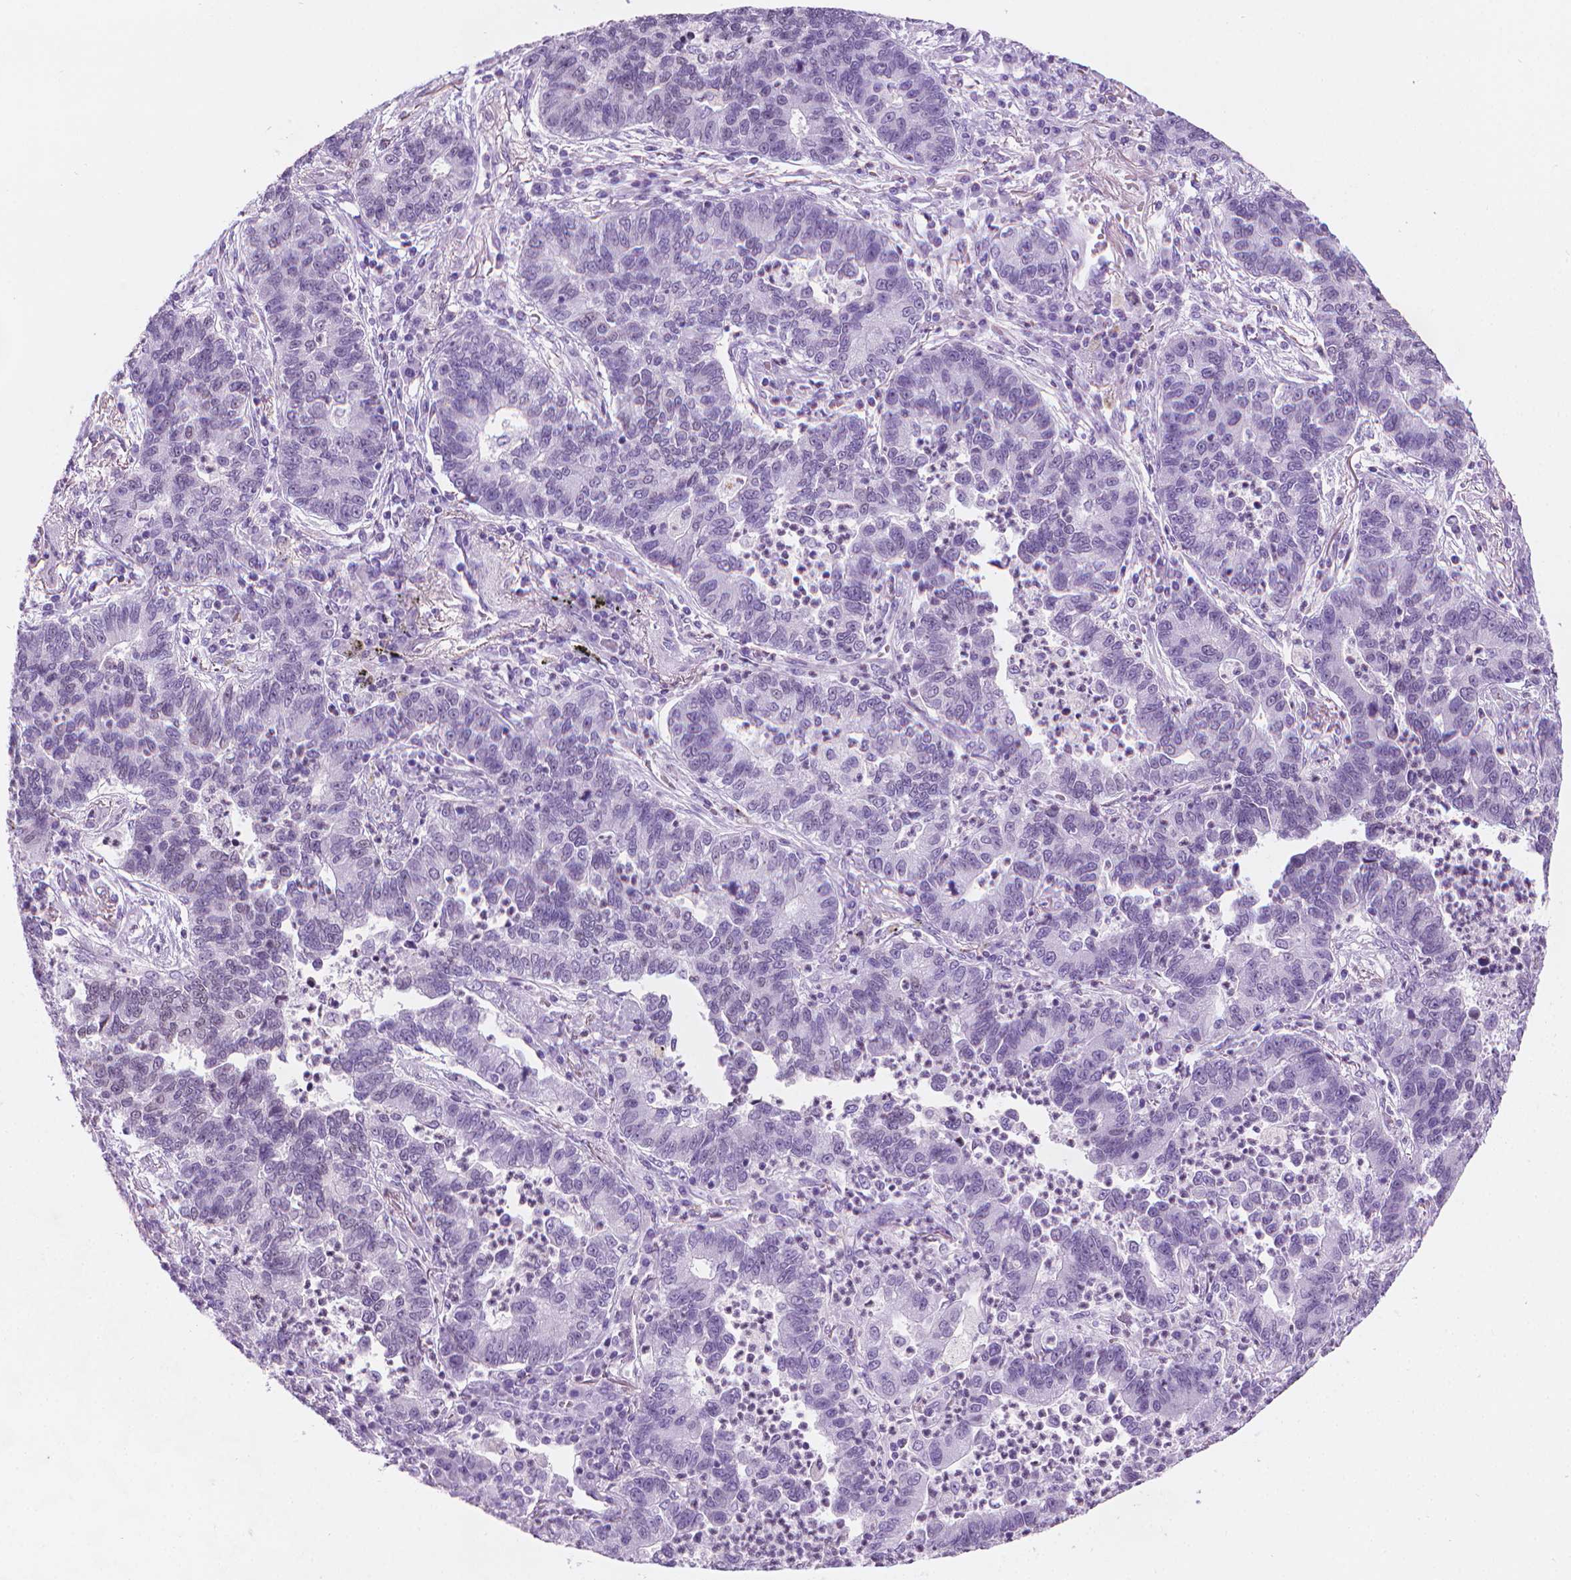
{"staining": {"intensity": "negative", "quantity": "none", "location": "none"}, "tissue": "lung cancer", "cell_type": "Tumor cells", "image_type": "cancer", "snomed": [{"axis": "morphology", "description": "Adenocarcinoma, NOS"}, {"axis": "topography", "description": "Lung"}], "caption": "Photomicrograph shows no significant protein staining in tumor cells of lung cancer. The staining is performed using DAB (3,3'-diaminobenzidine) brown chromogen with nuclei counter-stained in using hematoxylin.", "gene": "TTC29", "patient": {"sex": "female", "age": 57}}